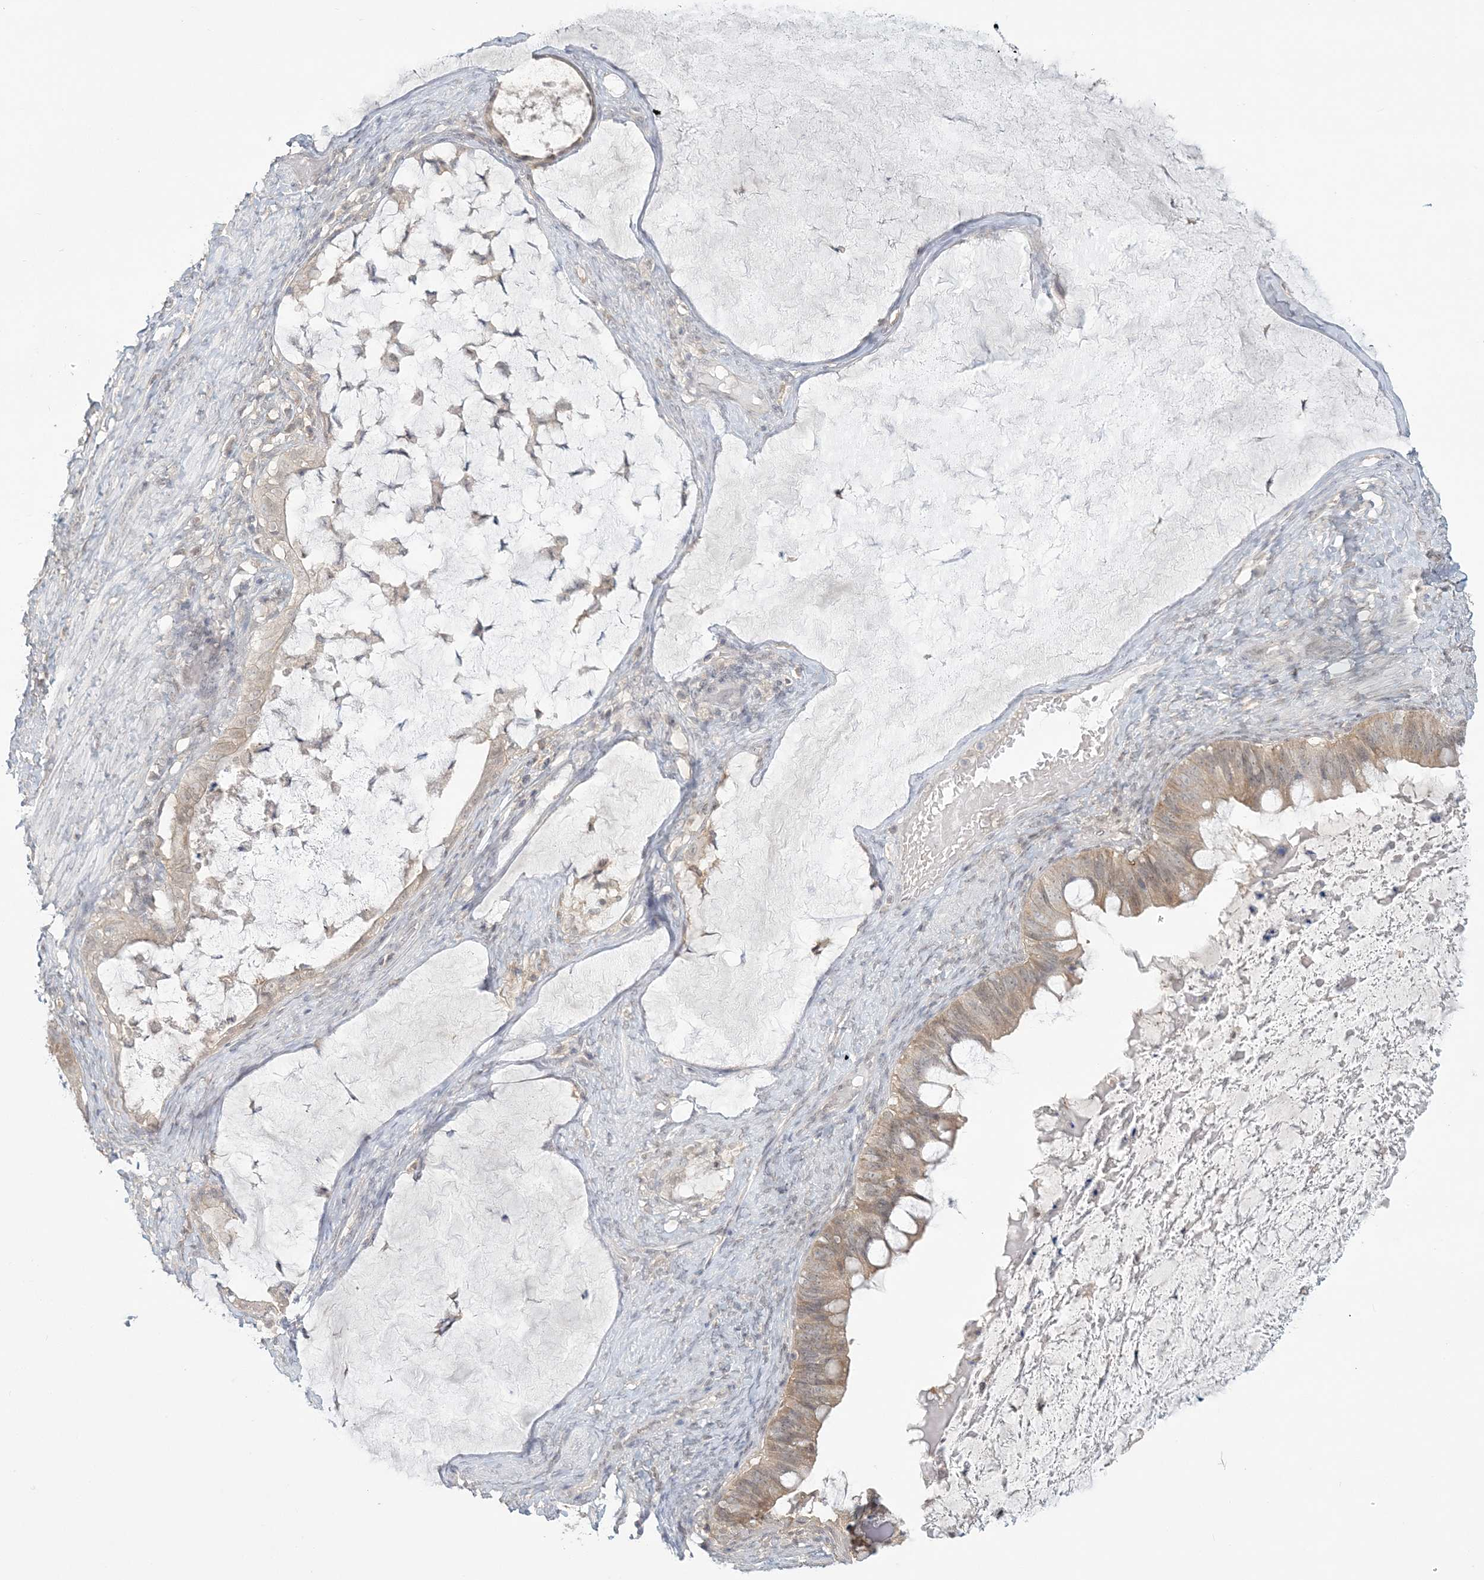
{"staining": {"intensity": "moderate", "quantity": ">75%", "location": "cytoplasmic/membranous"}, "tissue": "ovarian cancer", "cell_type": "Tumor cells", "image_type": "cancer", "snomed": [{"axis": "morphology", "description": "Cystadenocarcinoma, mucinous, NOS"}, {"axis": "topography", "description": "Ovary"}], "caption": "The histopathology image exhibits a brown stain indicating the presence of a protein in the cytoplasmic/membranous of tumor cells in ovarian cancer (mucinous cystadenocarcinoma).", "gene": "ANKS1A", "patient": {"sex": "female", "age": 61}}